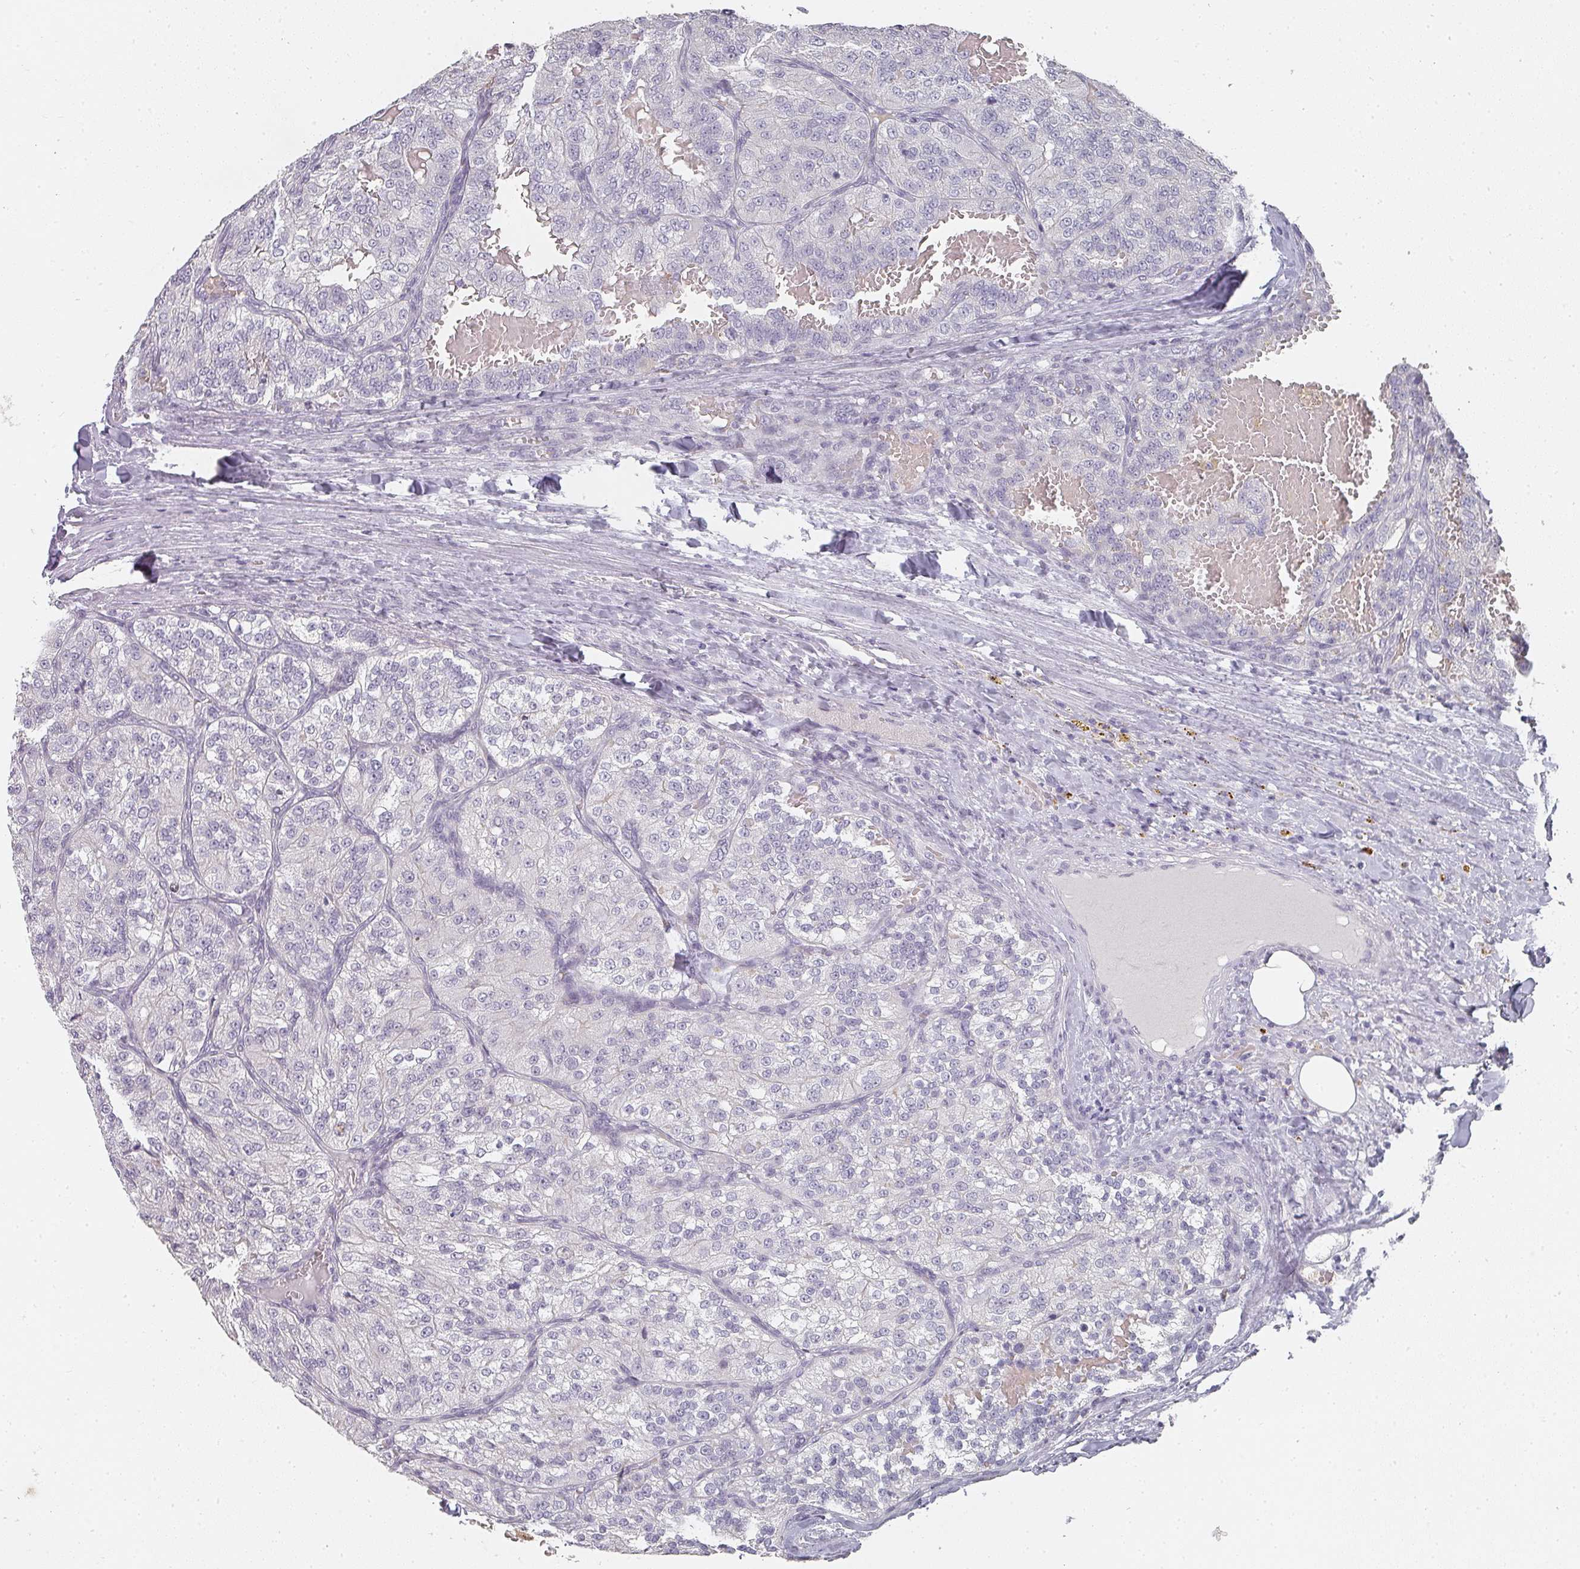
{"staining": {"intensity": "negative", "quantity": "none", "location": "none"}, "tissue": "renal cancer", "cell_type": "Tumor cells", "image_type": "cancer", "snomed": [{"axis": "morphology", "description": "Adenocarcinoma, NOS"}, {"axis": "topography", "description": "Kidney"}], "caption": "Adenocarcinoma (renal) was stained to show a protein in brown. There is no significant expression in tumor cells. The staining is performed using DAB (3,3'-diaminobenzidine) brown chromogen with nuclei counter-stained in using hematoxylin.", "gene": "SHISA2", "patient": {"sex": "female", "age": 63}}